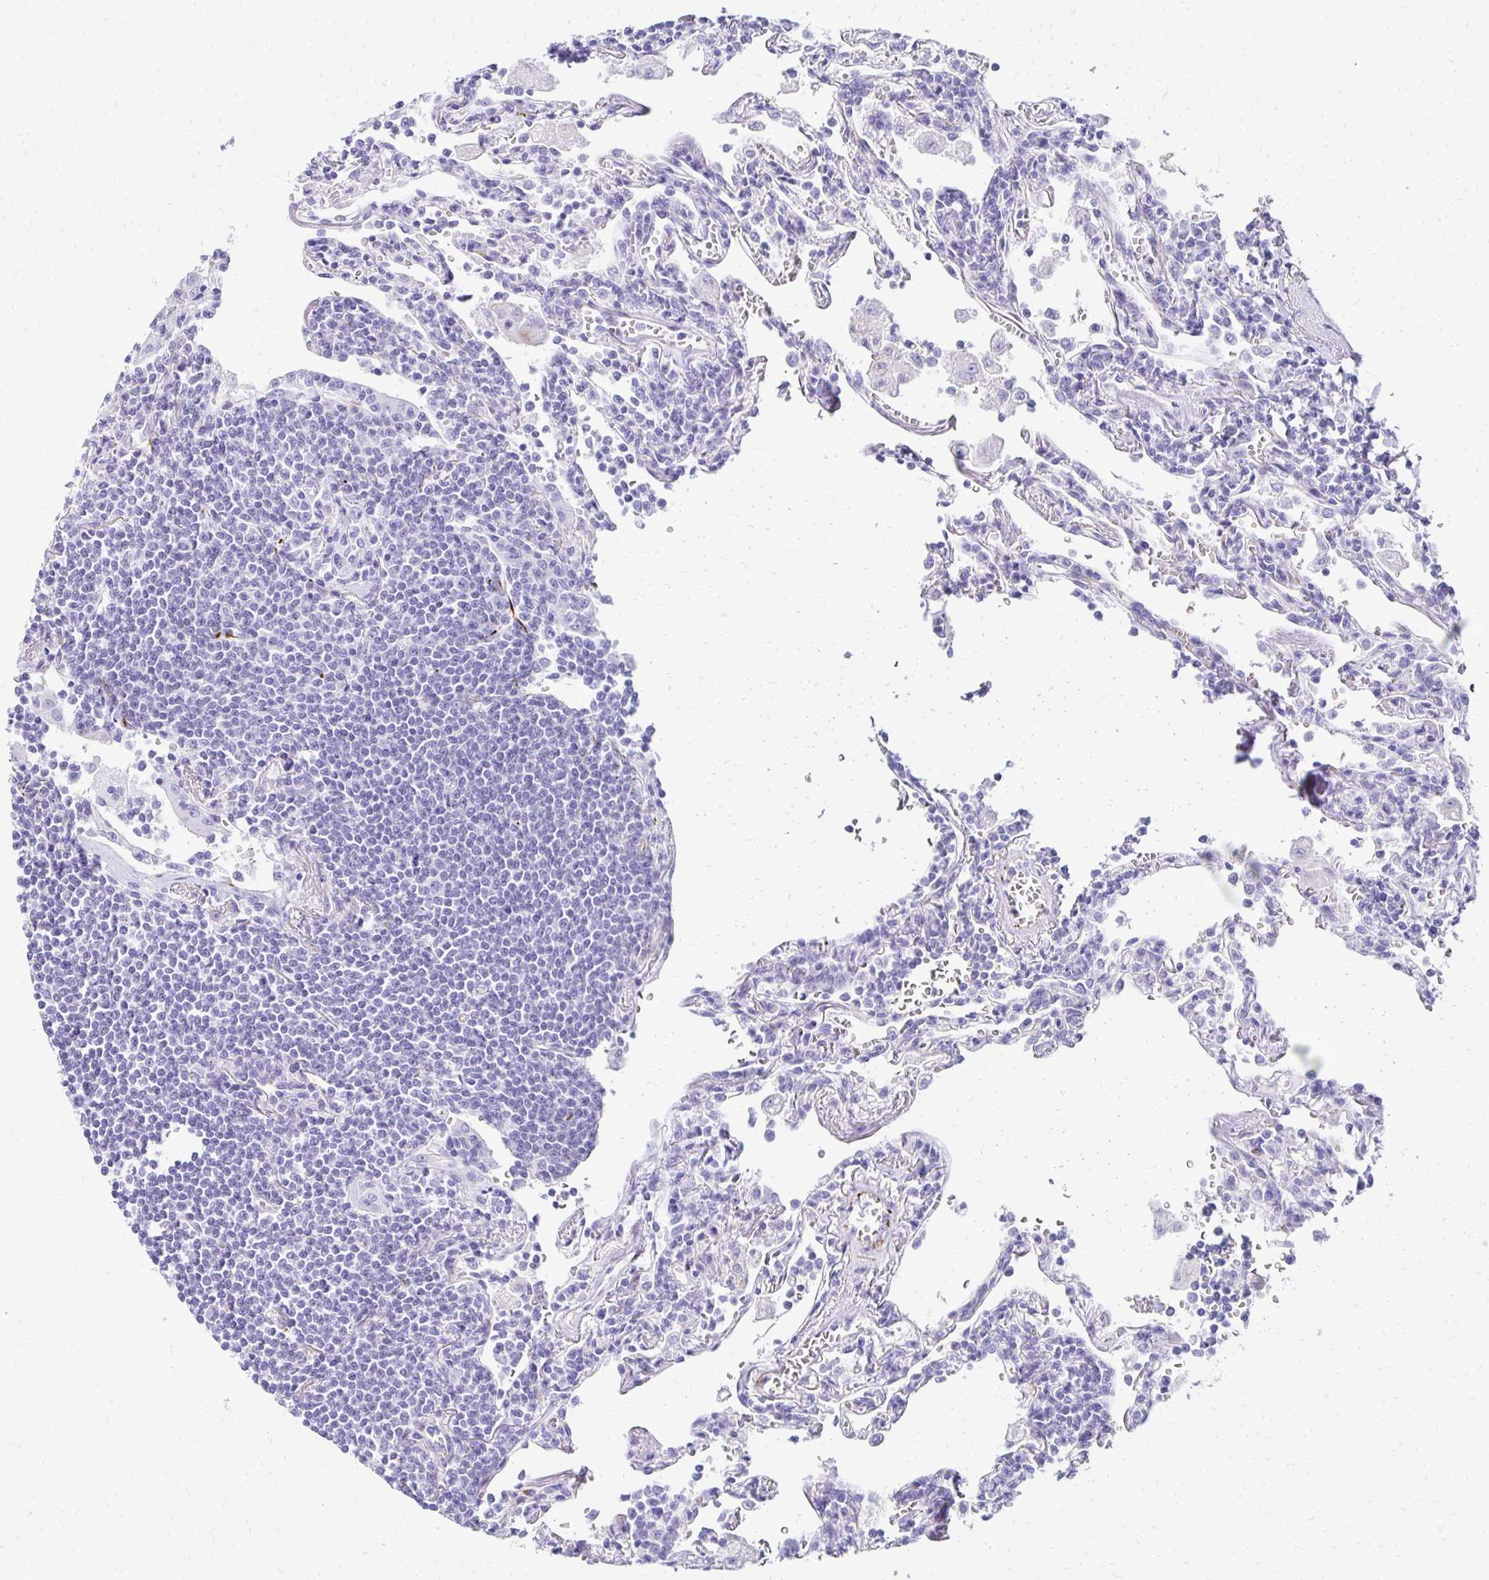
{"staining": {"intensity": "negative", "quantity": "none", "location": "none"}, "tissue": "lymphoma", "cell_type": "Tumor cells", "image_type": "cancer", "snomed": [{"axis": "morphology", "description": "Malignant lymphoma, non-Hodgkin's type, Low grade"}, {"axis": "topography", "description": "Lung"}], "caption": "Immunohistochemical staining of human low-grade malignant lymphoma, non-Hodgkin's type reveals no significant positivity in tumor cells.", "gene": "TMEM54", "patient": {"sex": "female", "age": 71}}